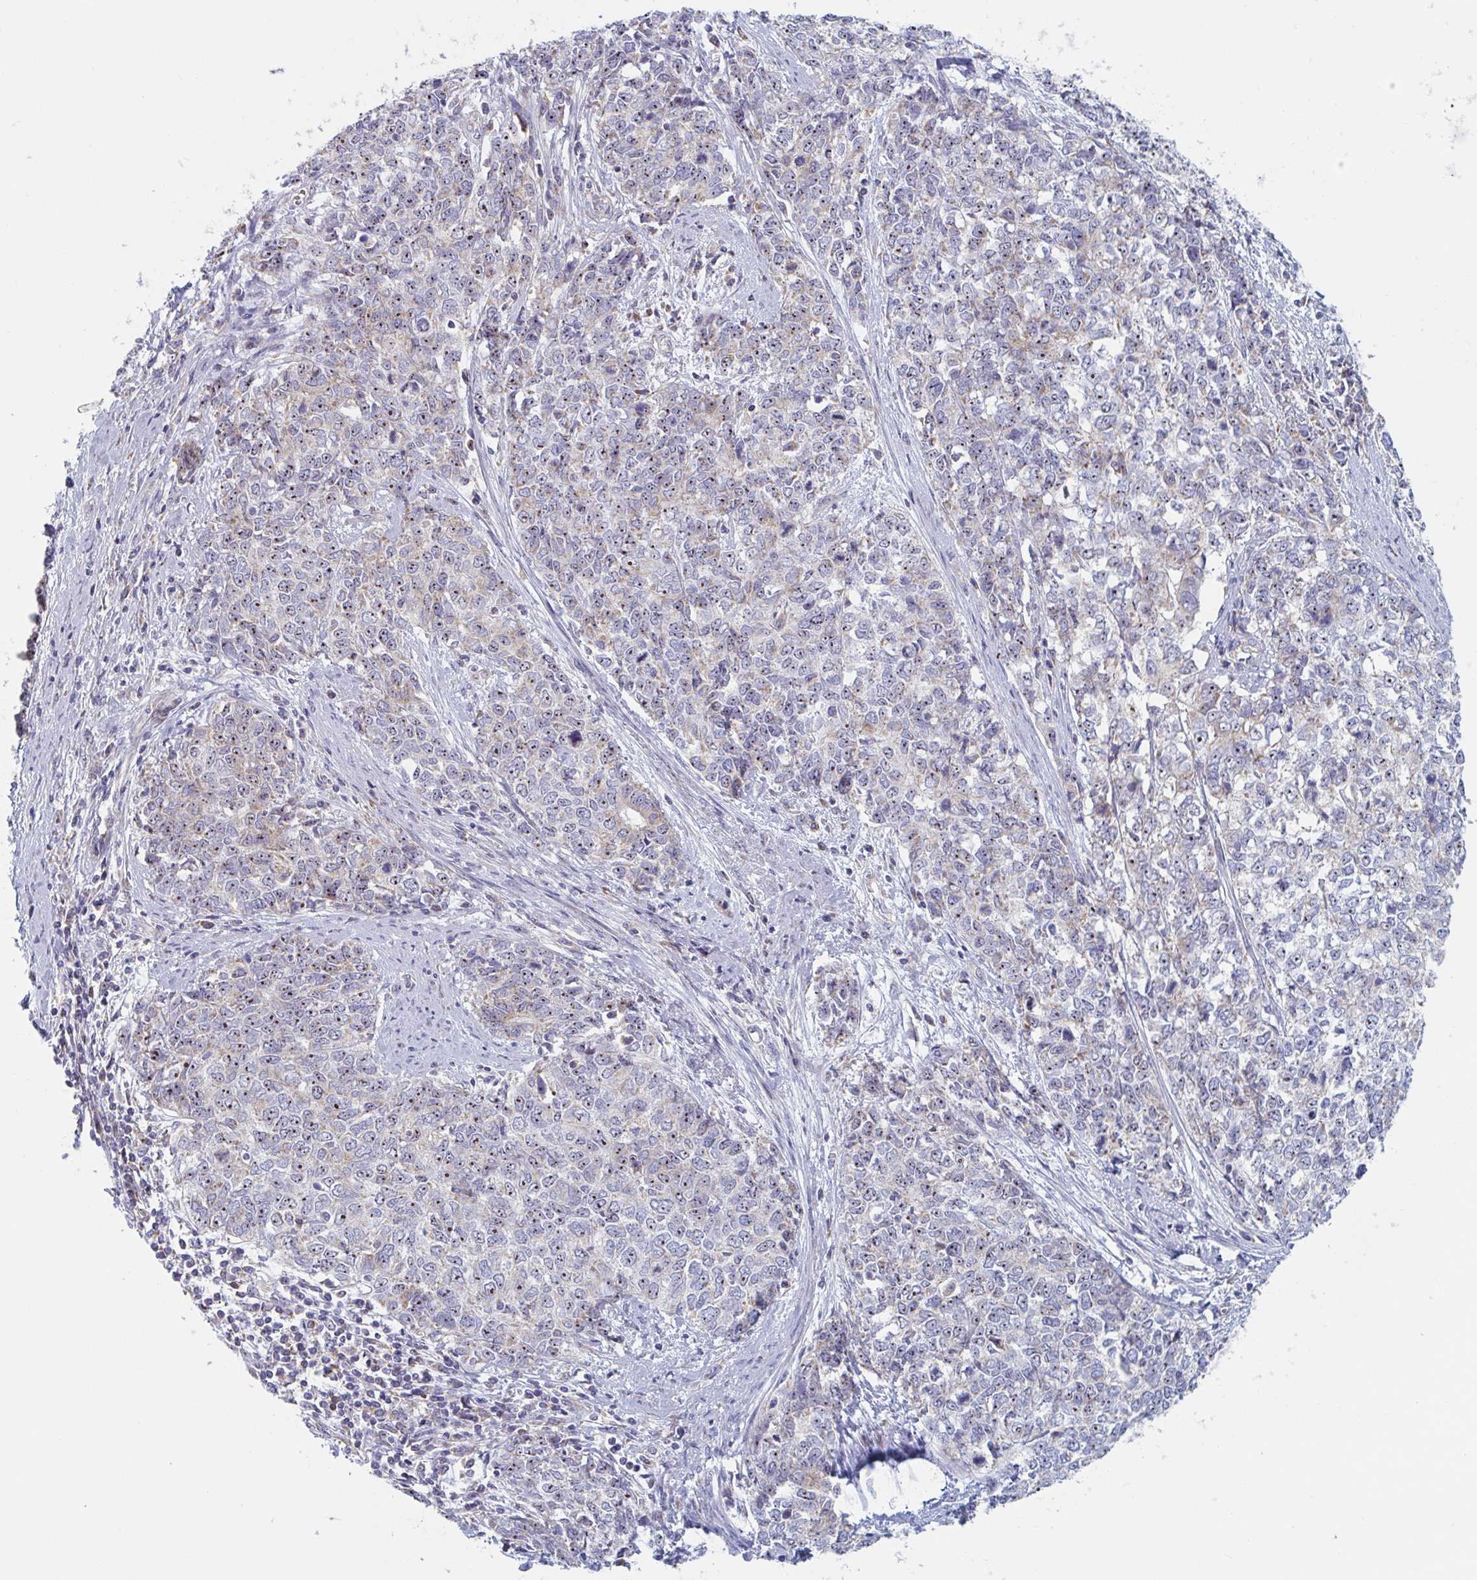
{"staining": {"intensity": "moderate", "quantity": "25%-75%", "location": "nuclear"}, "tissue": "cervical cancer", "cell_type": "Tumor cells", "image_type": "cancer", "snomed": [{"axis": "morphology", "description": "Adenocarcinoma, NOS"}, {"axis": "topography", "description": "Cervix"}], "caption": "An IHC histopathology image of neoplastic tissue is shown. Protein staining in brown shows moderate nuclear positivity in adenocarcinoma (cervical) within tumor cells.", "gene": "MRPL53", "patient": {"sex": "female", "age": 63}}